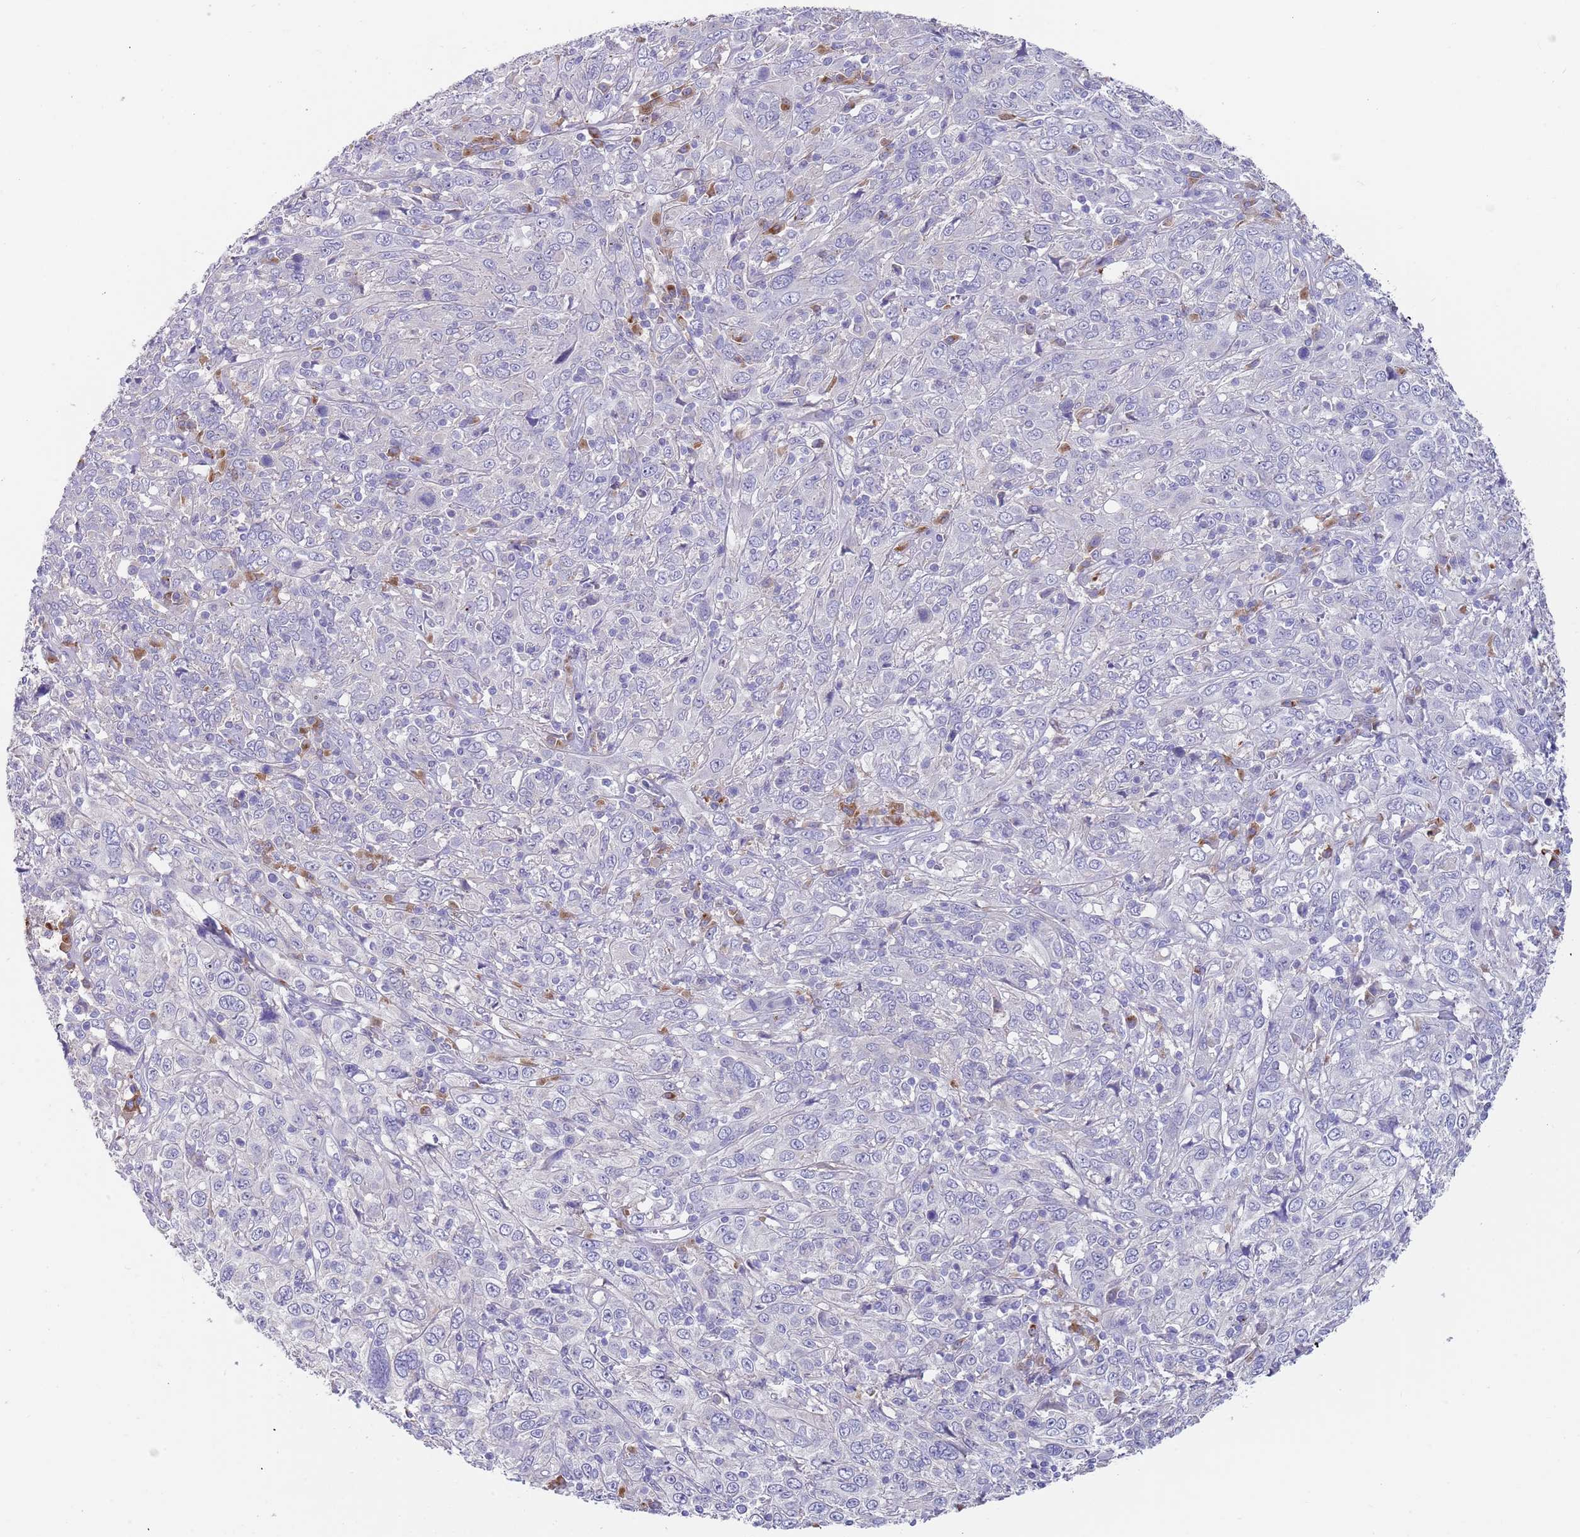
{"staining": {"intensity": "negative", "quantity": "none", "location": "none"}, "tissue": "cervical cancer", "cell_type": "Tumor cells", "image_type": "cancer", "snomed": [{"axis": "morphology", "description": "Squamous cell carcinoma, NOS"}, {"axis": "topography", "description": "Cervix"}], "caption": "High power microscopy photomicrograph of an immunohistochemistry image of cervical cancer (squamous cell carcinoma), revealing no significant expression in tumor cells.", "gene": "TYW1", "patient": {"sex": "female", "age": 46}}